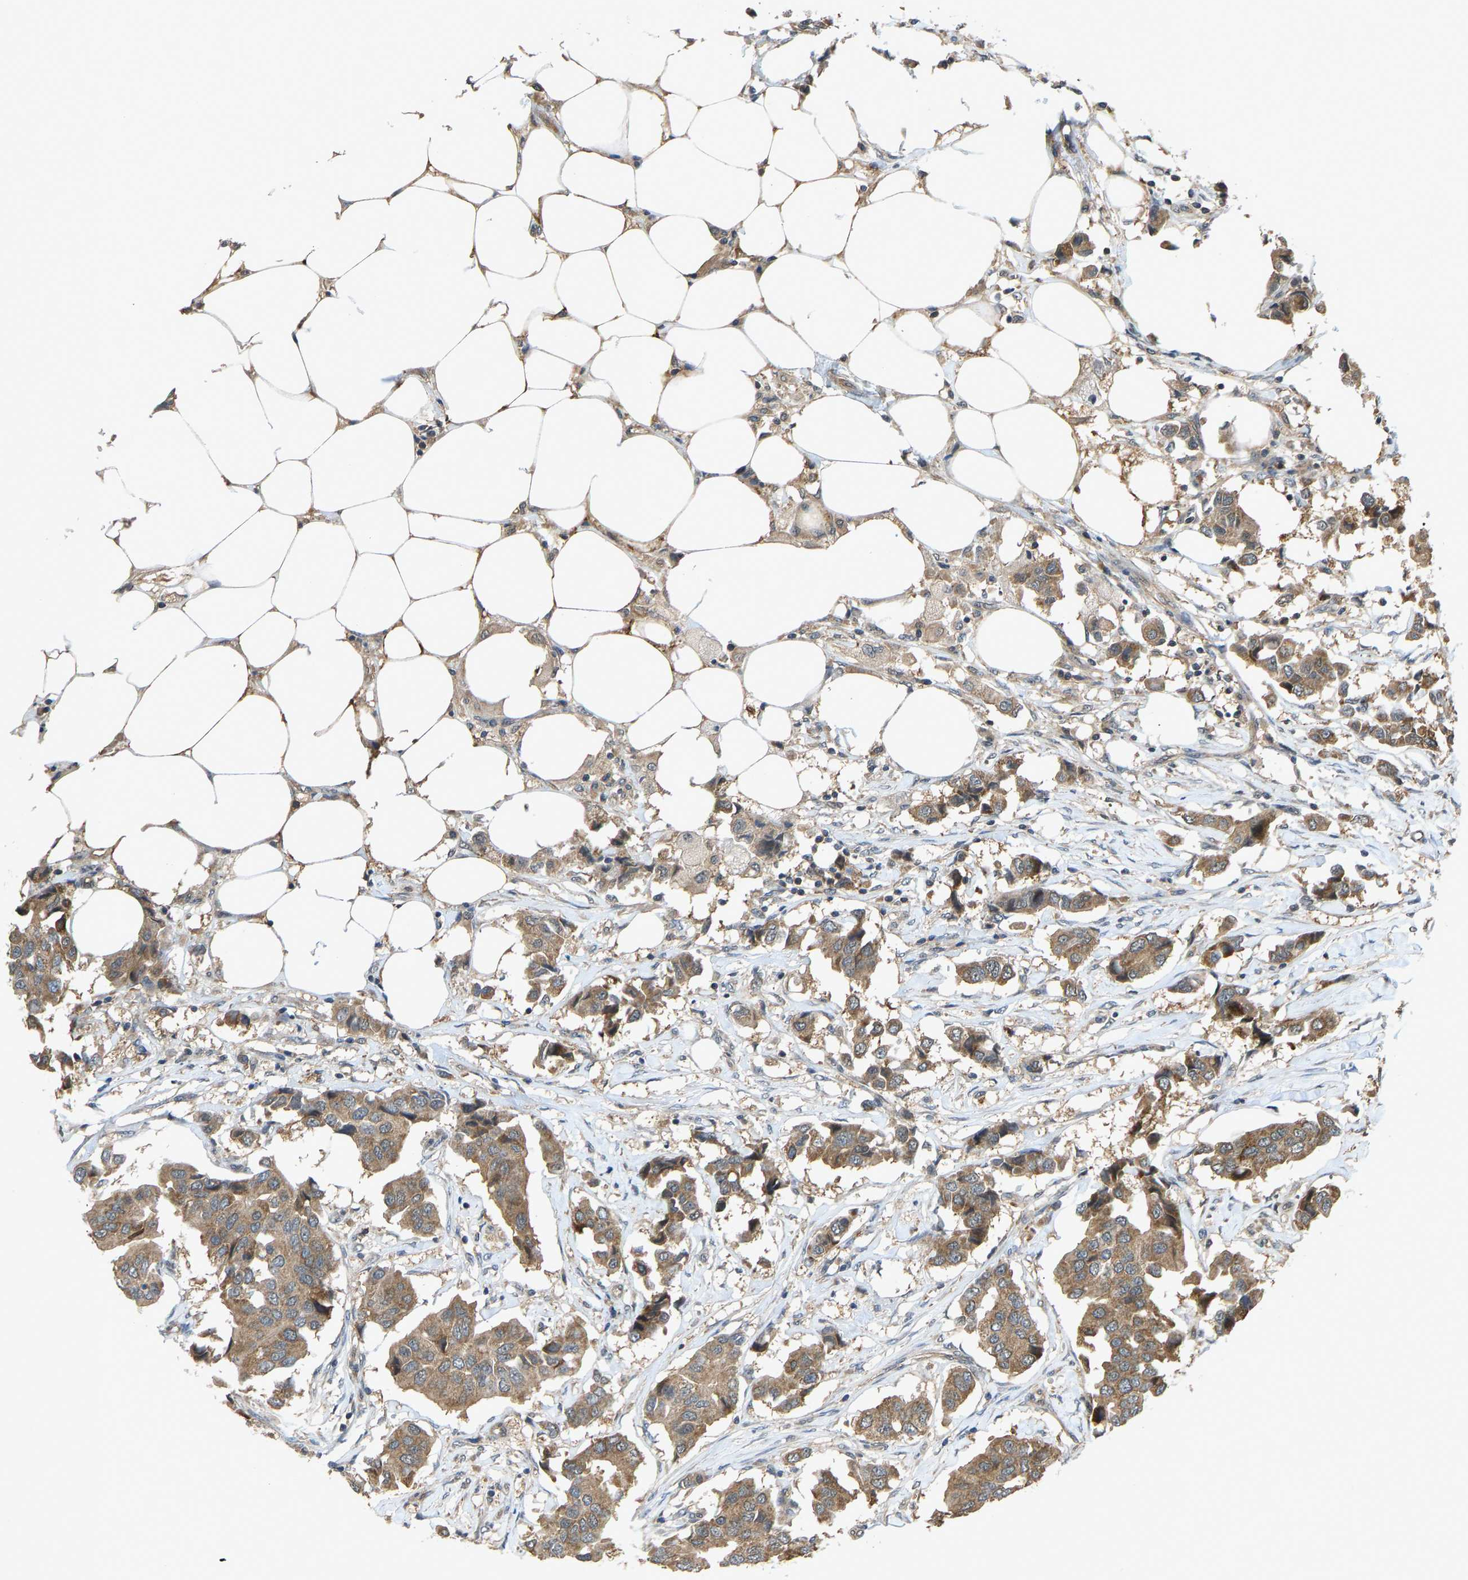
{"staining": {"intensity": "moderate", "quantity": ">75%", "location": "cytoplasmic/membranous"}, "tissue": "breast cancer", "cell_type": "Tumor cells", "image_type": "cancer", "snomed": [{"axis": "morphology", "description": "Duct carcinoma"}, {"axis": "topography", "description": "Breast"}], "caption": "This is an image of IHC staining of breast intraductal carcinoma, which shows moderate expression in the cytoplasmic/membranous of tumor cells.", "gene": "CCT8", "patient": {"sex": "female", "age": 80}}